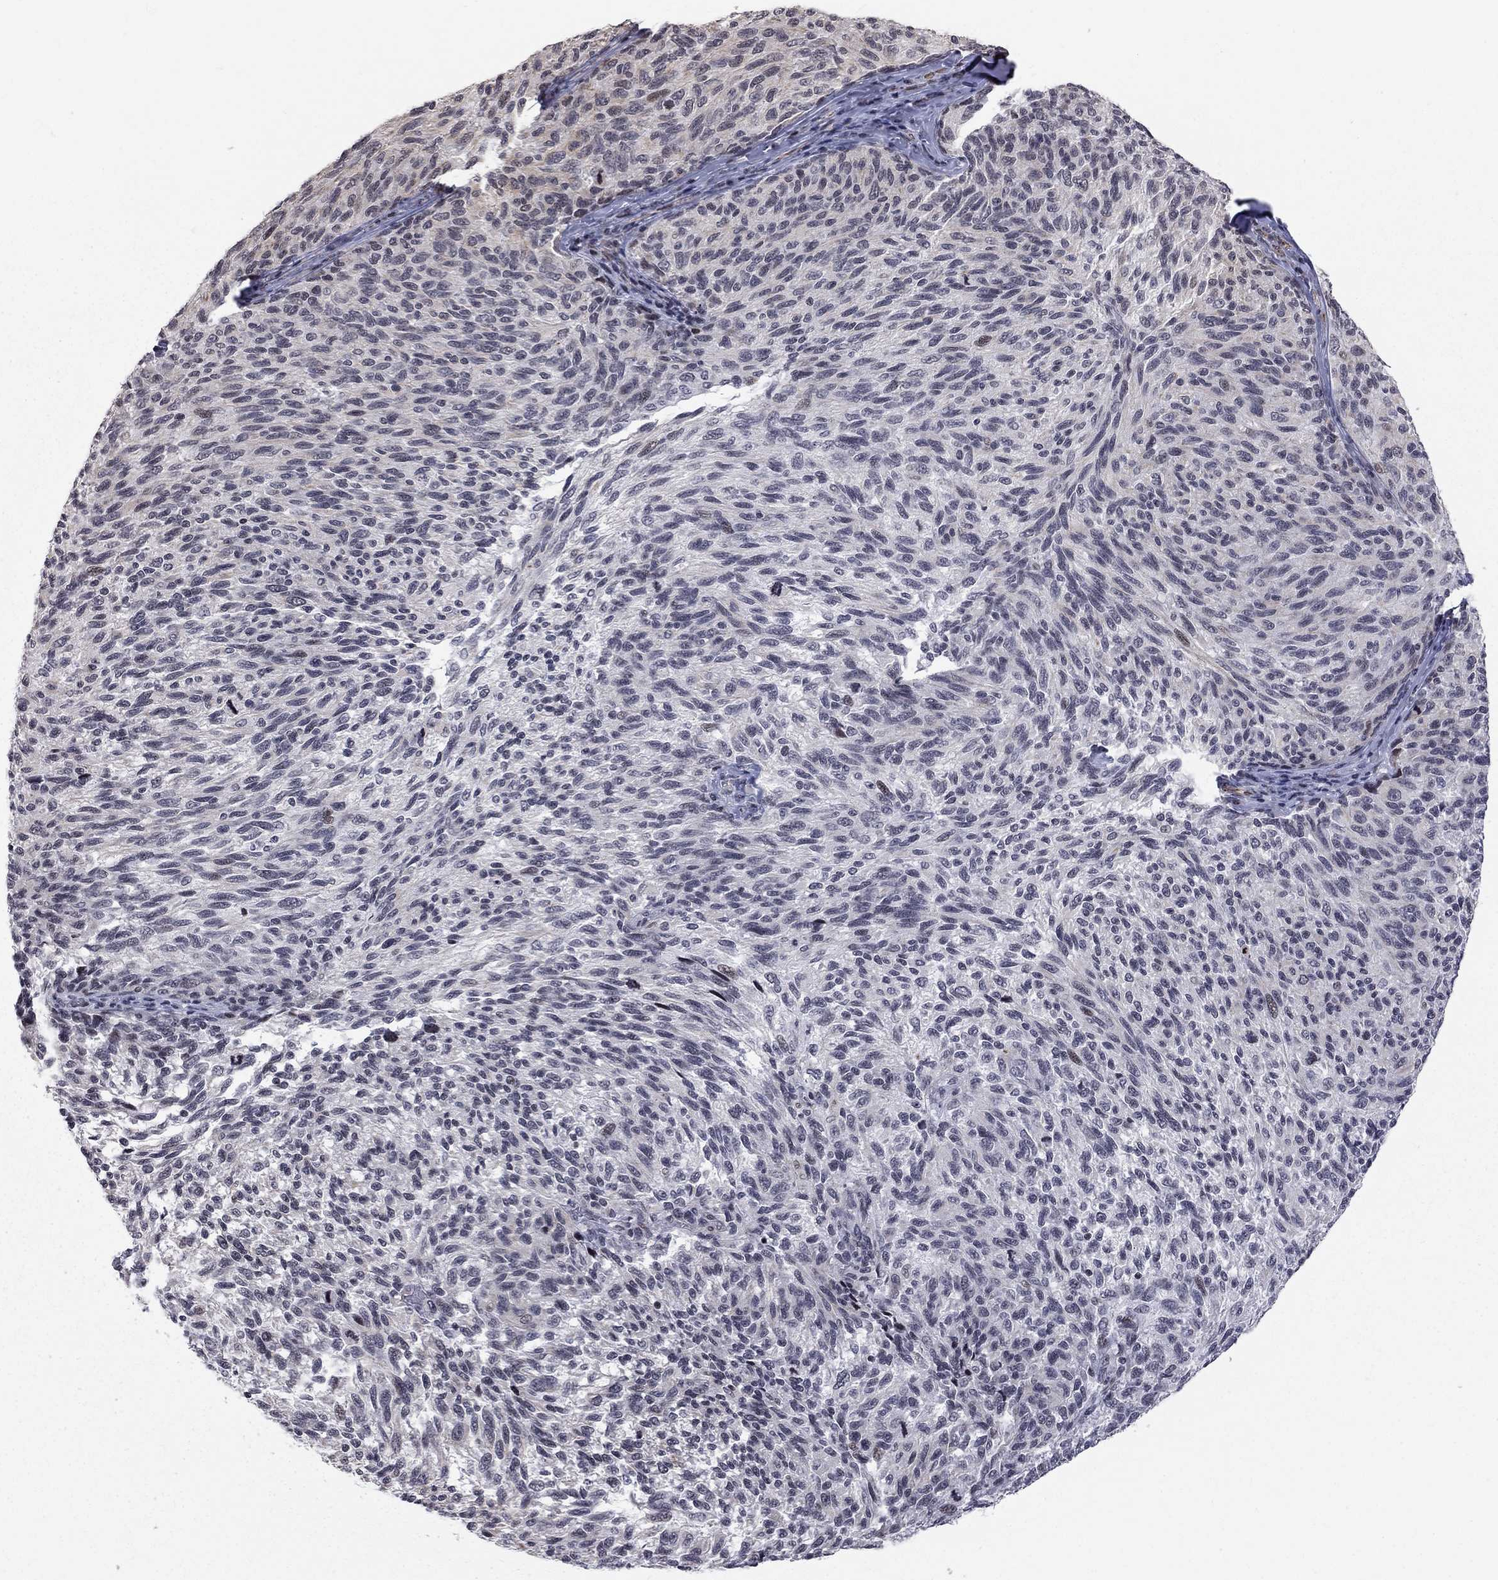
{"staining": {"intensity": "negative", "quantity": "none", "location": "none"}, "tissue": "melanoma", "cell_type": "Tumor cells", "image_type": "cancer", "snomed": [{"axis": "morphology", "description": "Malignant melanoma, NOS"}, {"axis": "topography", "description": "Skin"}], "caption": "Immunohistochemical staining of malignant melanoma demonstrates no significant expression in tumor cells.", "gene": "MTNR1B", "patient": {"sex": "female", "age": 73}}